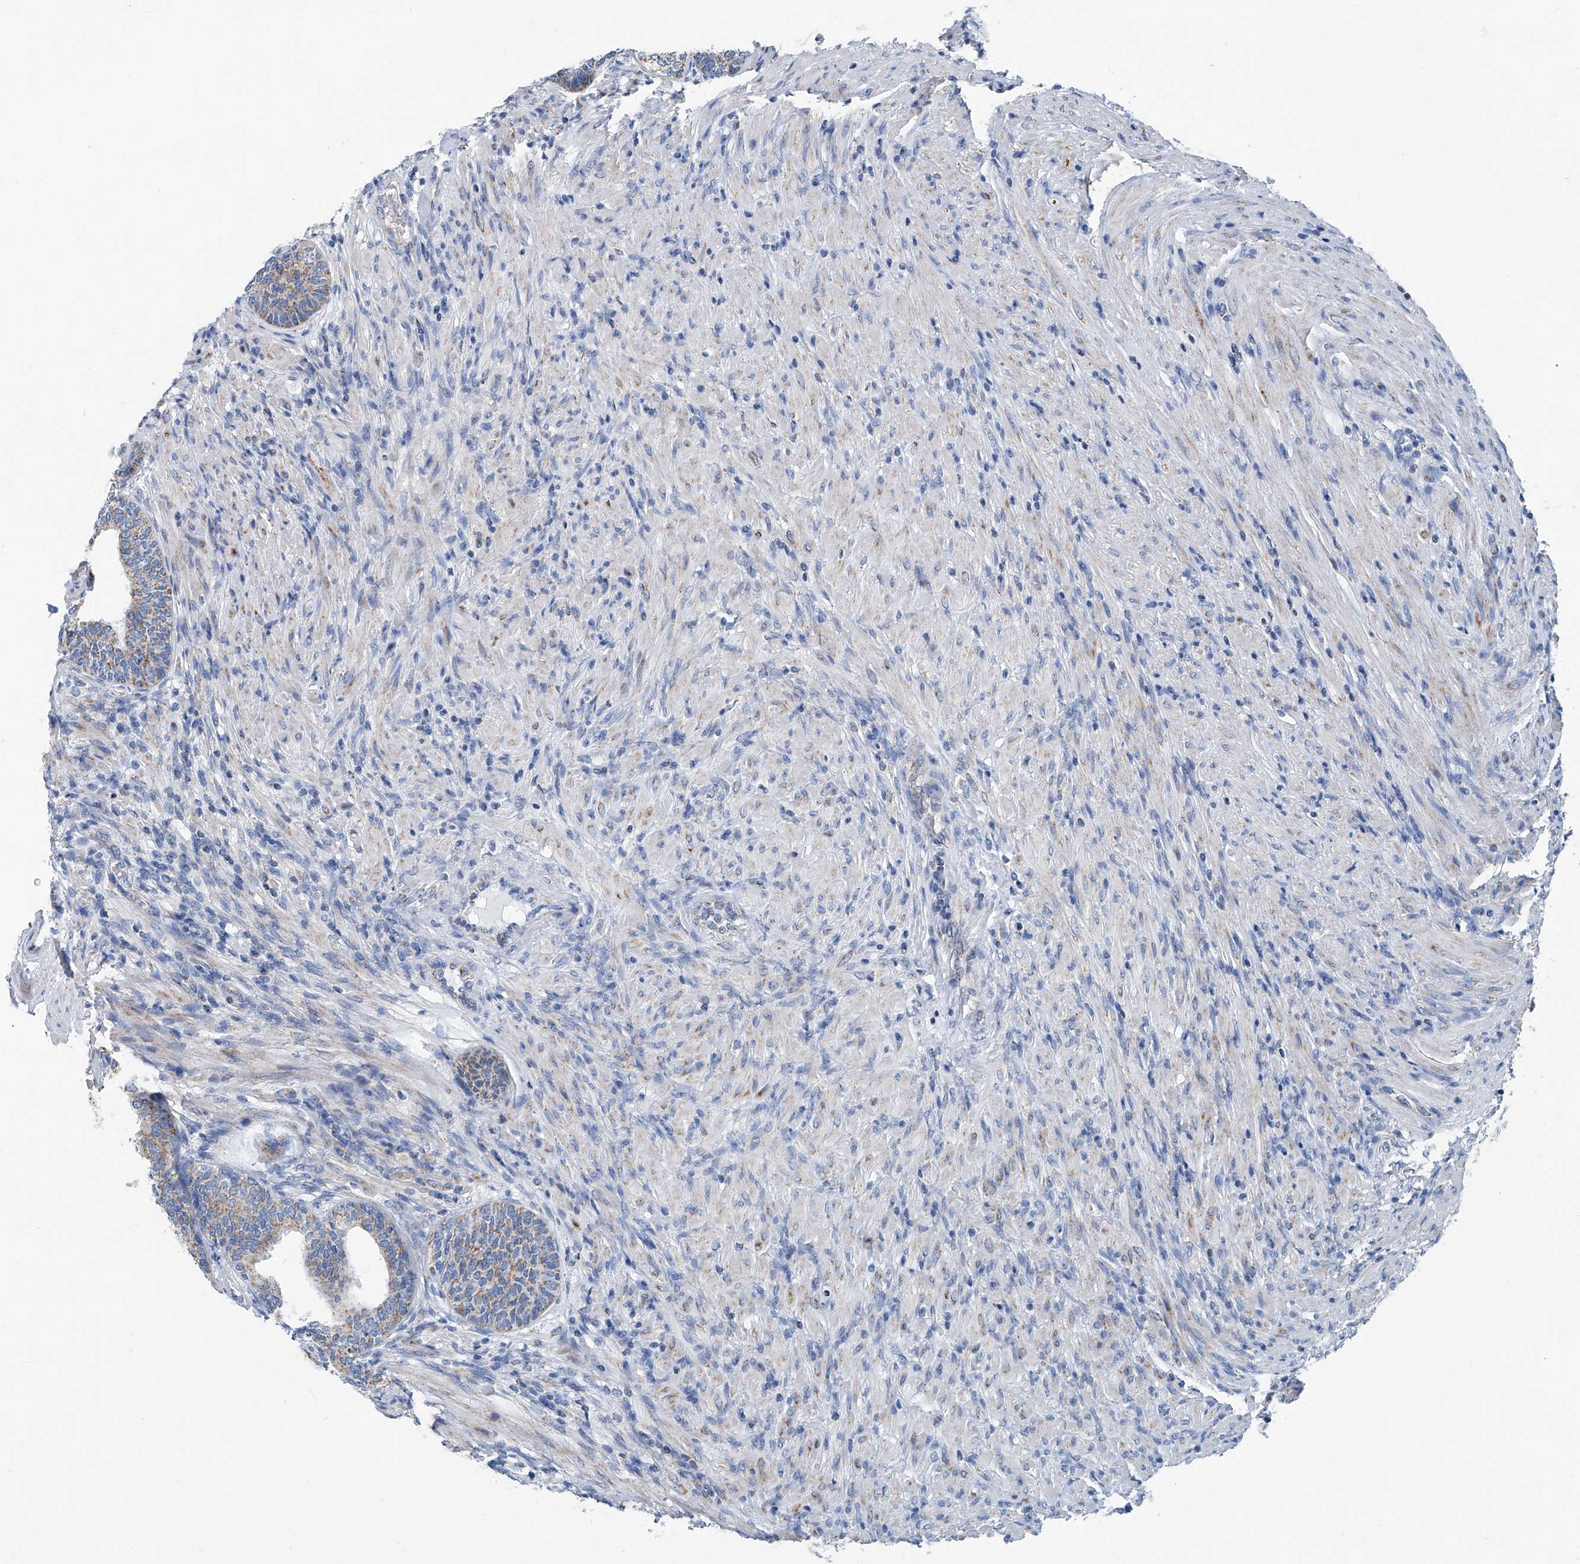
{"staining": {"intensity": "moderate", "quantity": "25%-75%", "location": "cytoplasmic/membranous"}, "tissue": "prostate", "cell_type": "Glandular cells", "image_type": "normal", "snomed": [{"axis": "morphology", "description": "Normal tissue, NOS"}, {"axis": "topography", "description": "Prostate"}], "caption": "This micrograph shows immunohistochemistry staining of benign prostate, with medium moderate cytoplasmic/membranous staining in about 25%-75% of glandular cells.", "gene": "MT", "patient": {"sex": "male", "age": 76}}